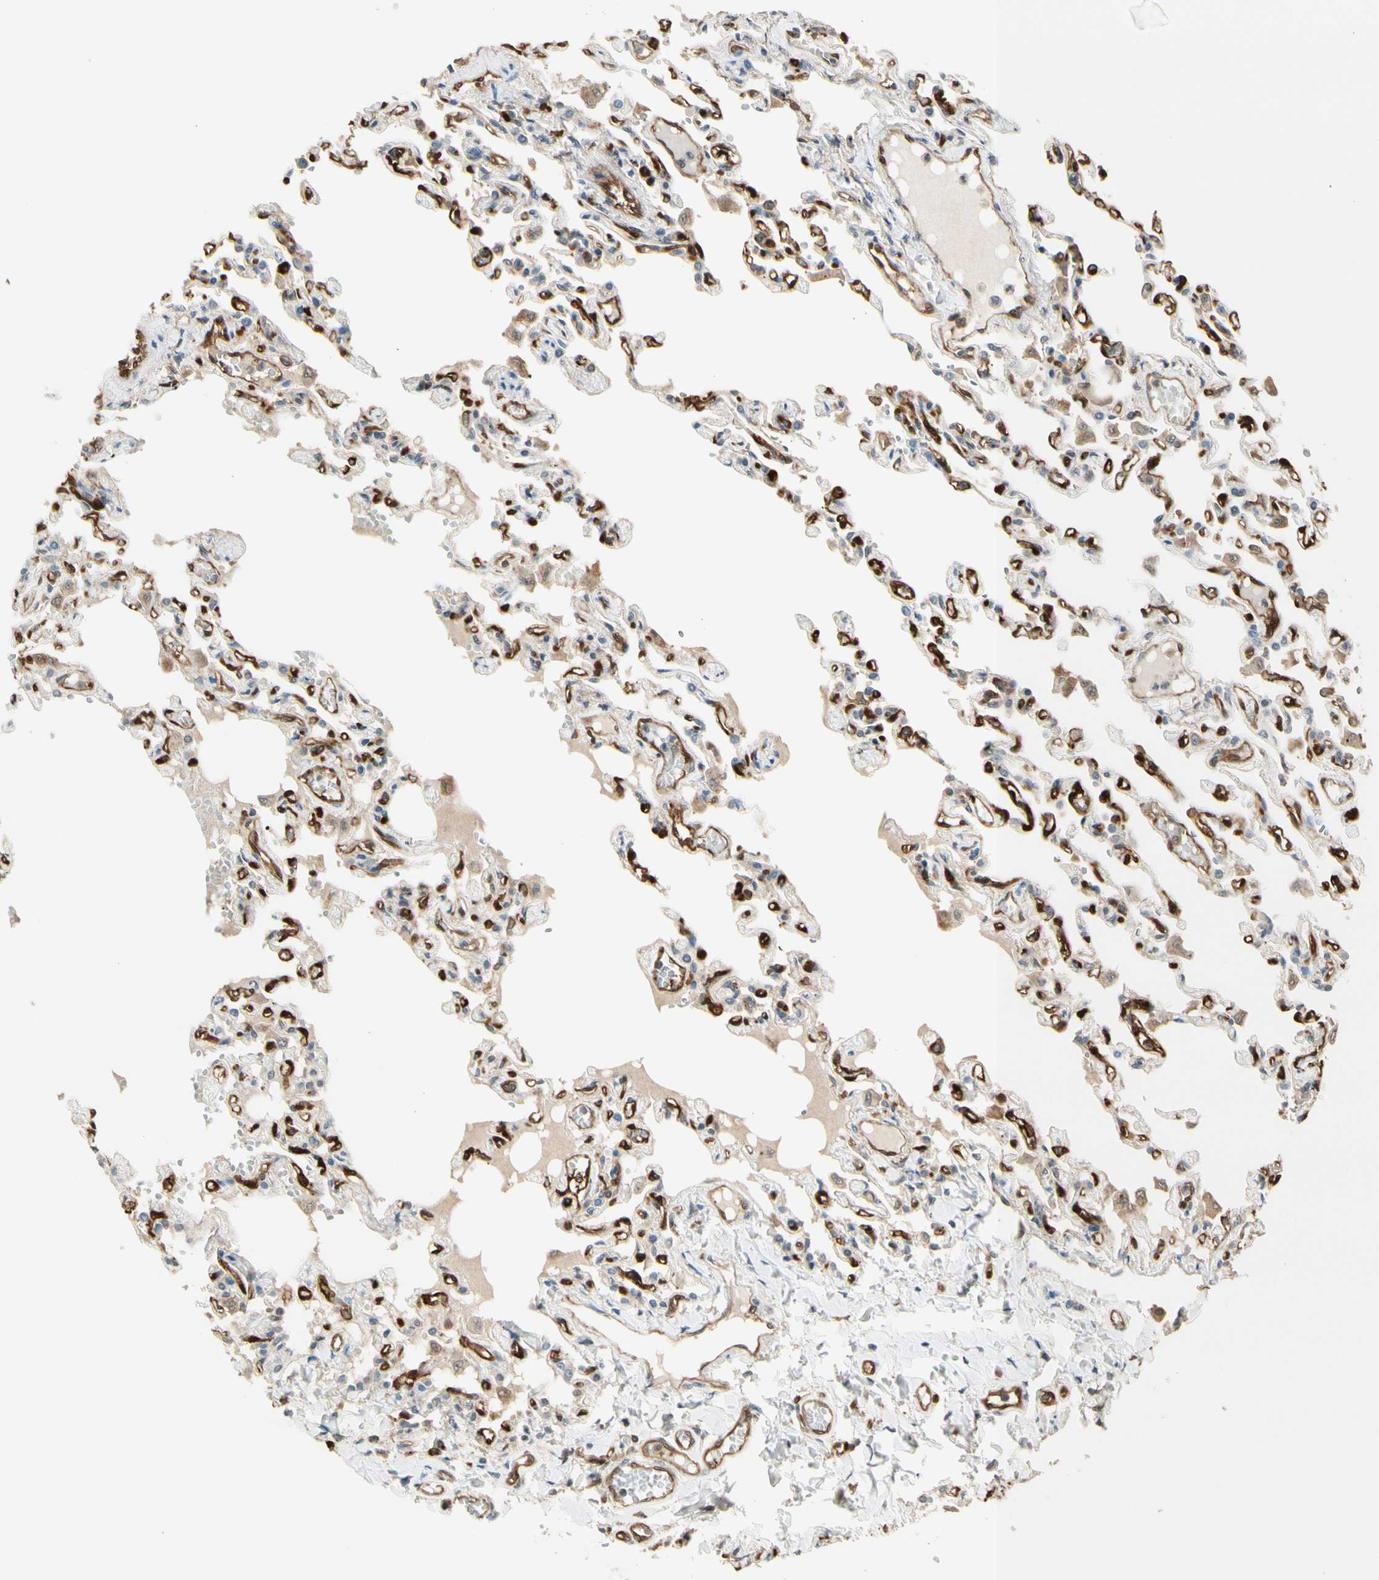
{"staining": {"intensity": "moderate", "quantity": "25%-75%", "location": "cytoplasmic/membranous"}, "tissue": "lung", "cell_type": "Alveolar cells", "image_type": "normal", "snomed": [{"axis": "morphology", "description": "Normal tissue, NOS"}, {"axis": "topography", "description": "Lung"}], "caption": "Immunohistochemical staining of unremarkable human lung exhibits medium levels of moderate cytoplasmic/membranous positivity in about 25%-75% of alveolar cells.", "gene": "SERPINB6", "patient": {"sex": "male", "age": 21}}